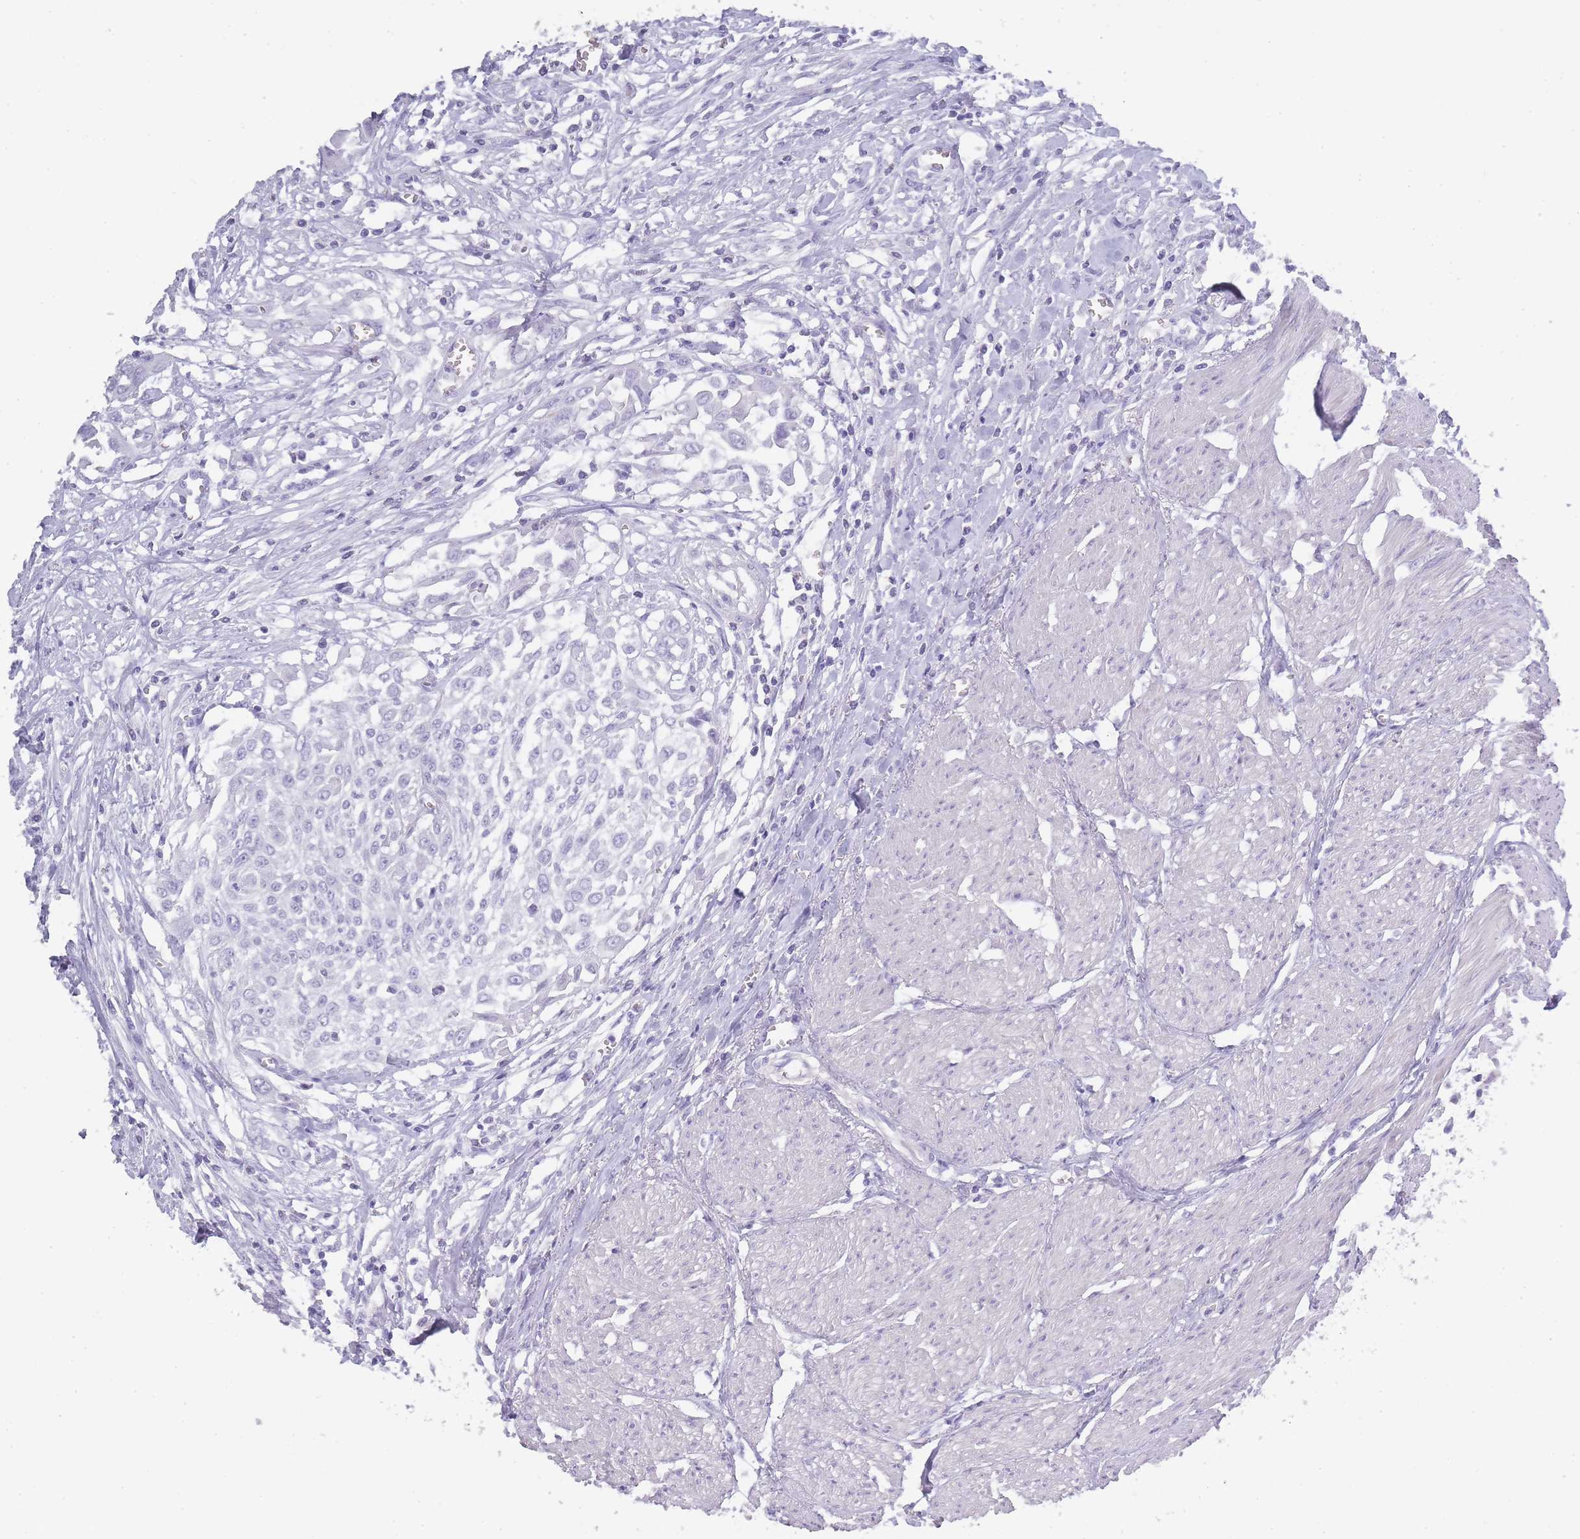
{"staining": {"intensity": "negative", "quantity": "none", "location": "none"}, "tissue": "urothelial cancer", "cell_type": "Tumor cells", "image_type": "cancer", "snomed": [{"axis": "morphology", "description": "Urothelial carcinoma, High grade"}, {"axis": "topography", "description": "Urinary bladder"}], "caption": "Urothelial cancer was stained to show a protein in brown. There is no significant expression in tumor cells.", "gene": "TCP11", "patient": {"sex": "male", "age": 57}}